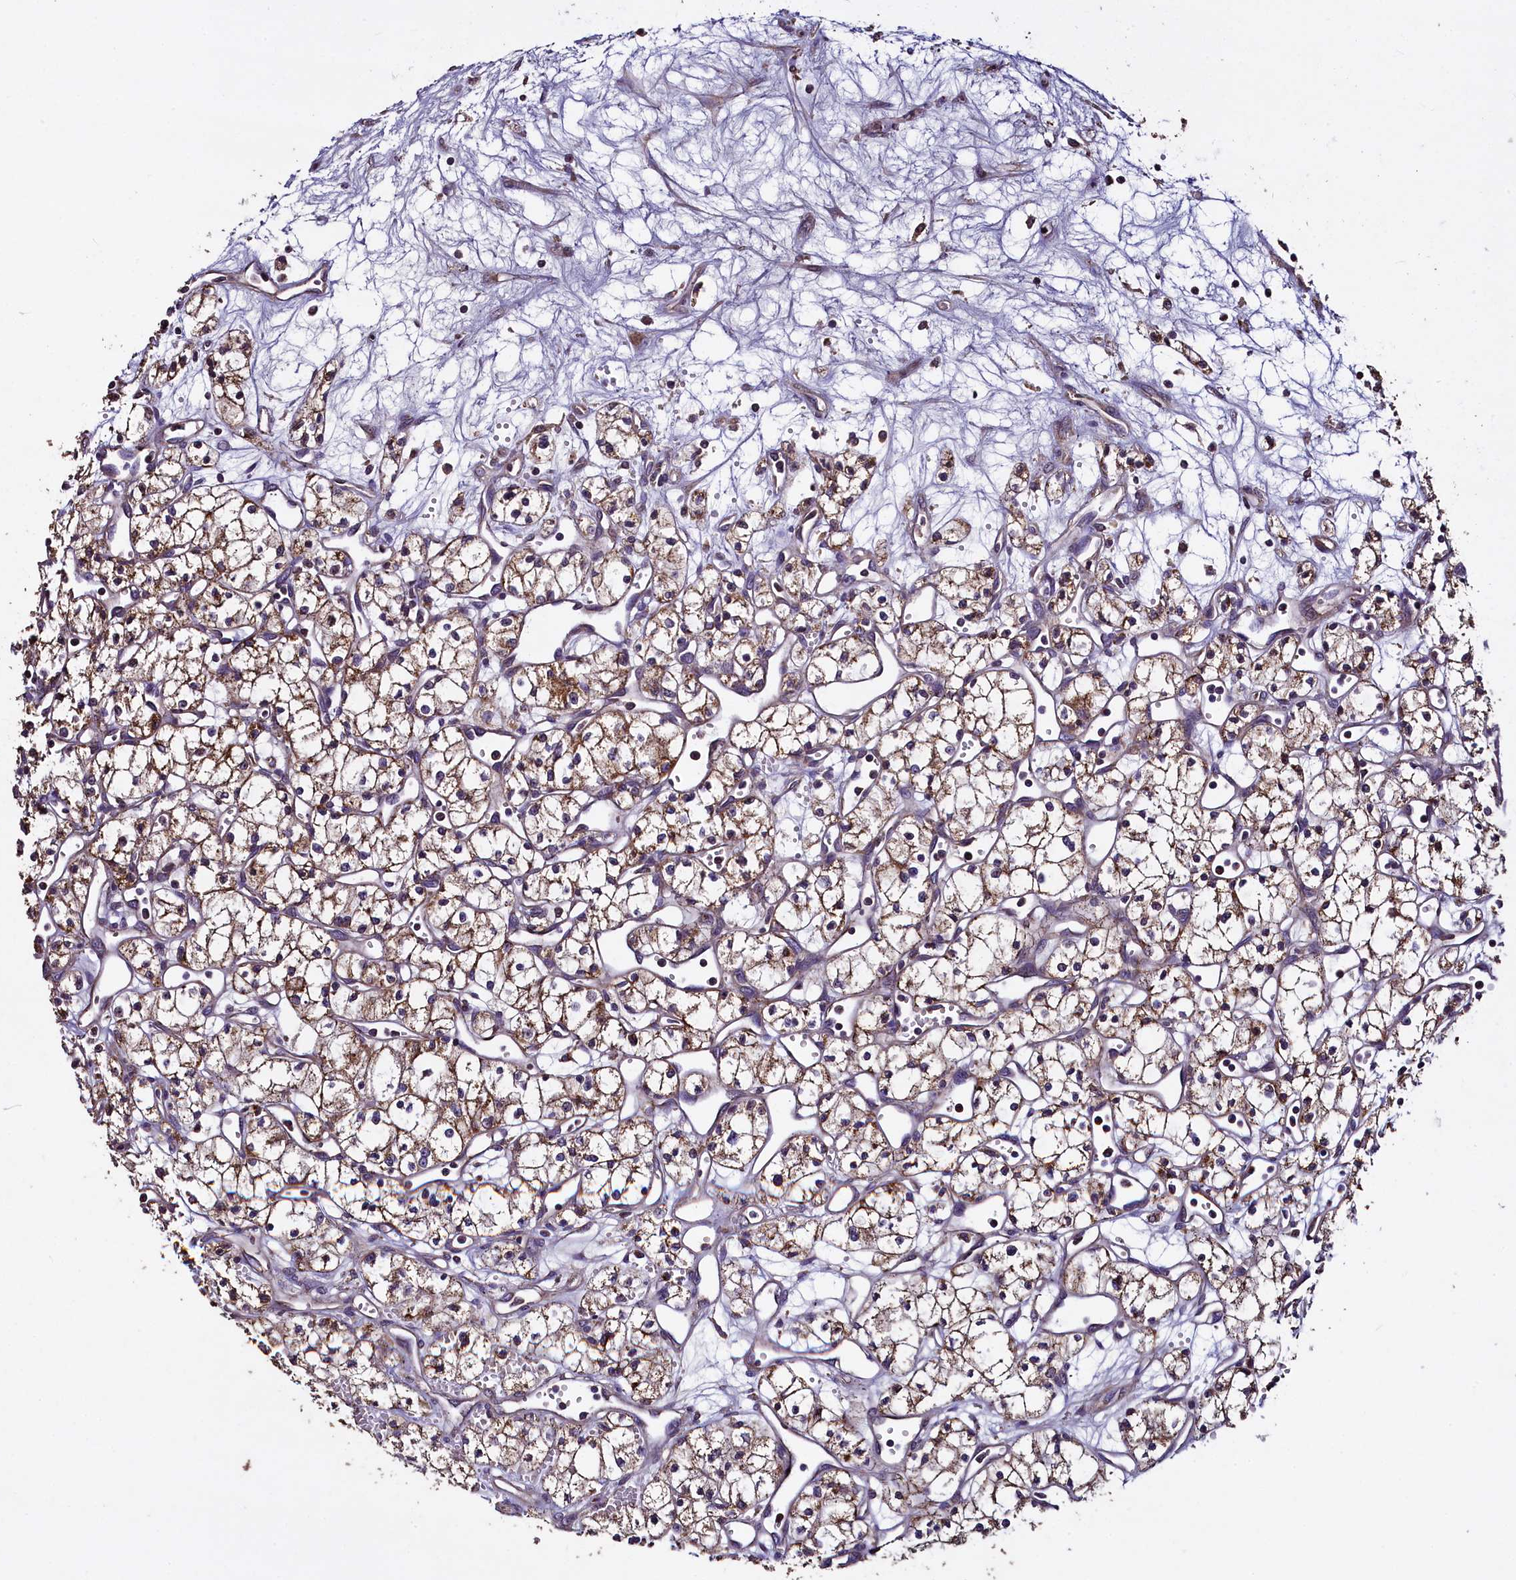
{"staining": {"intensity": "weak", "quantity": ">75%", "location": "cytoplasmic/membranous"}, "tissue": "renal cancer", "cell_type": "Tumor cells", "image_type": "cancer", "snomed": [{"axis": "morphology", "description": "Adenocarcinoma, NOS"}, {"axis": "topography", "description": "Kidney"}], "caption": "DAB immunohistochemical staining of renal adenocarcinoma displays weak cytoplasmic/membranous protein staining in about >75% of tumor cells. The staining is performed using DAB (3,3'-diaminobenzidine) brown chromogen to label protein expression. The nuclei are counter-stained blue using hematoxylin.", "gene": "COQ9", "patient": {"sex": "male", "age": 59}}